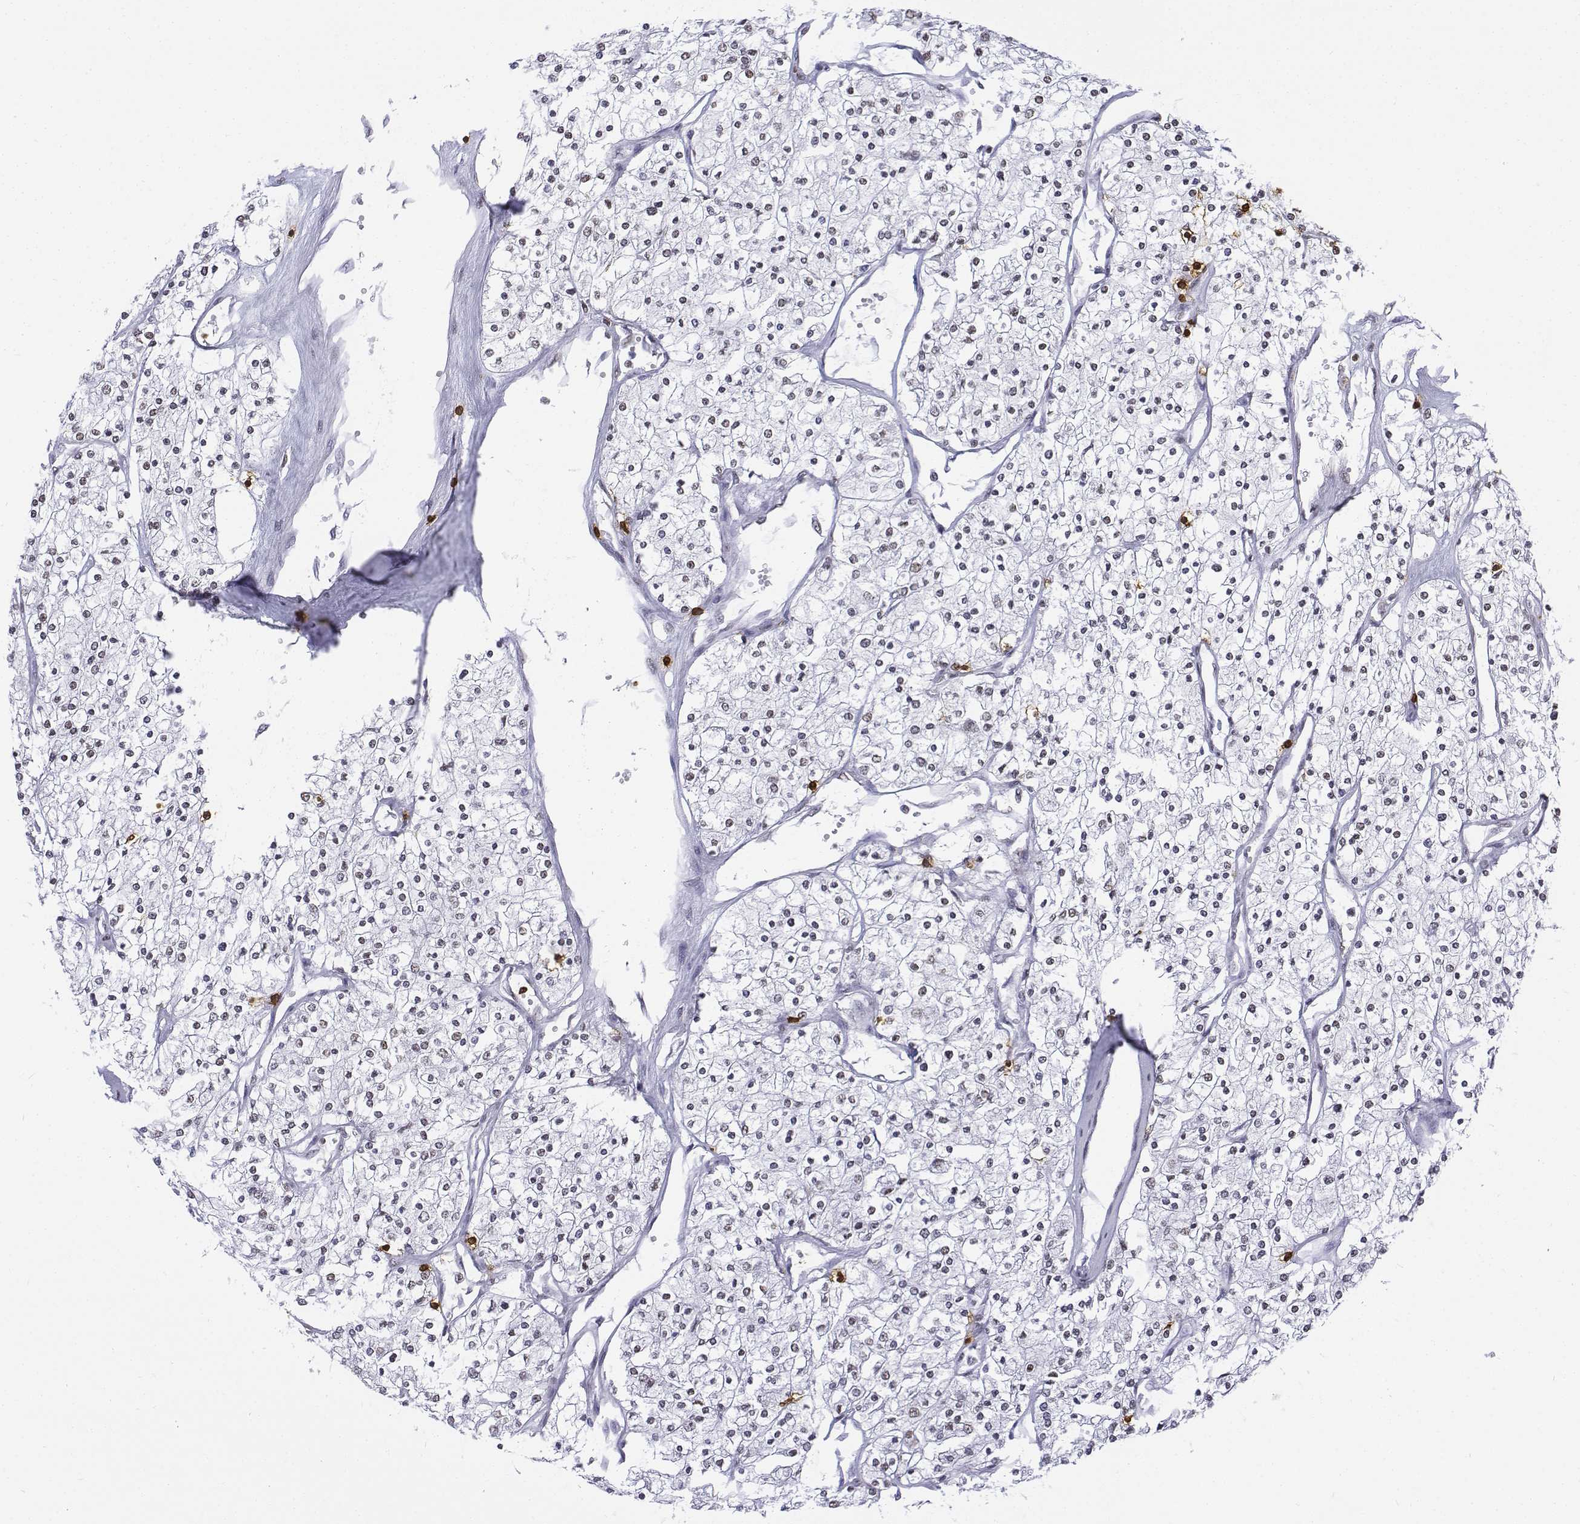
{"staining": {"intensity": "negative", "quantity": "none", "location": "none"}, "tissue": "renal cancer", "cell_type": "Tumor cells", "image_type": "cancer", "snomed": [{"axis": "morphology", "description": "Adenocarcinoma, NOS"}, {"axis": "topography", "description": "Kidney"}], "caption": "Adenocarcinoma (renal) was stained to show a protein in brown. There is no significant positivity in tumor cells.", "gene": "CD3E", "patient": {"sex": "male", "age": 80}}